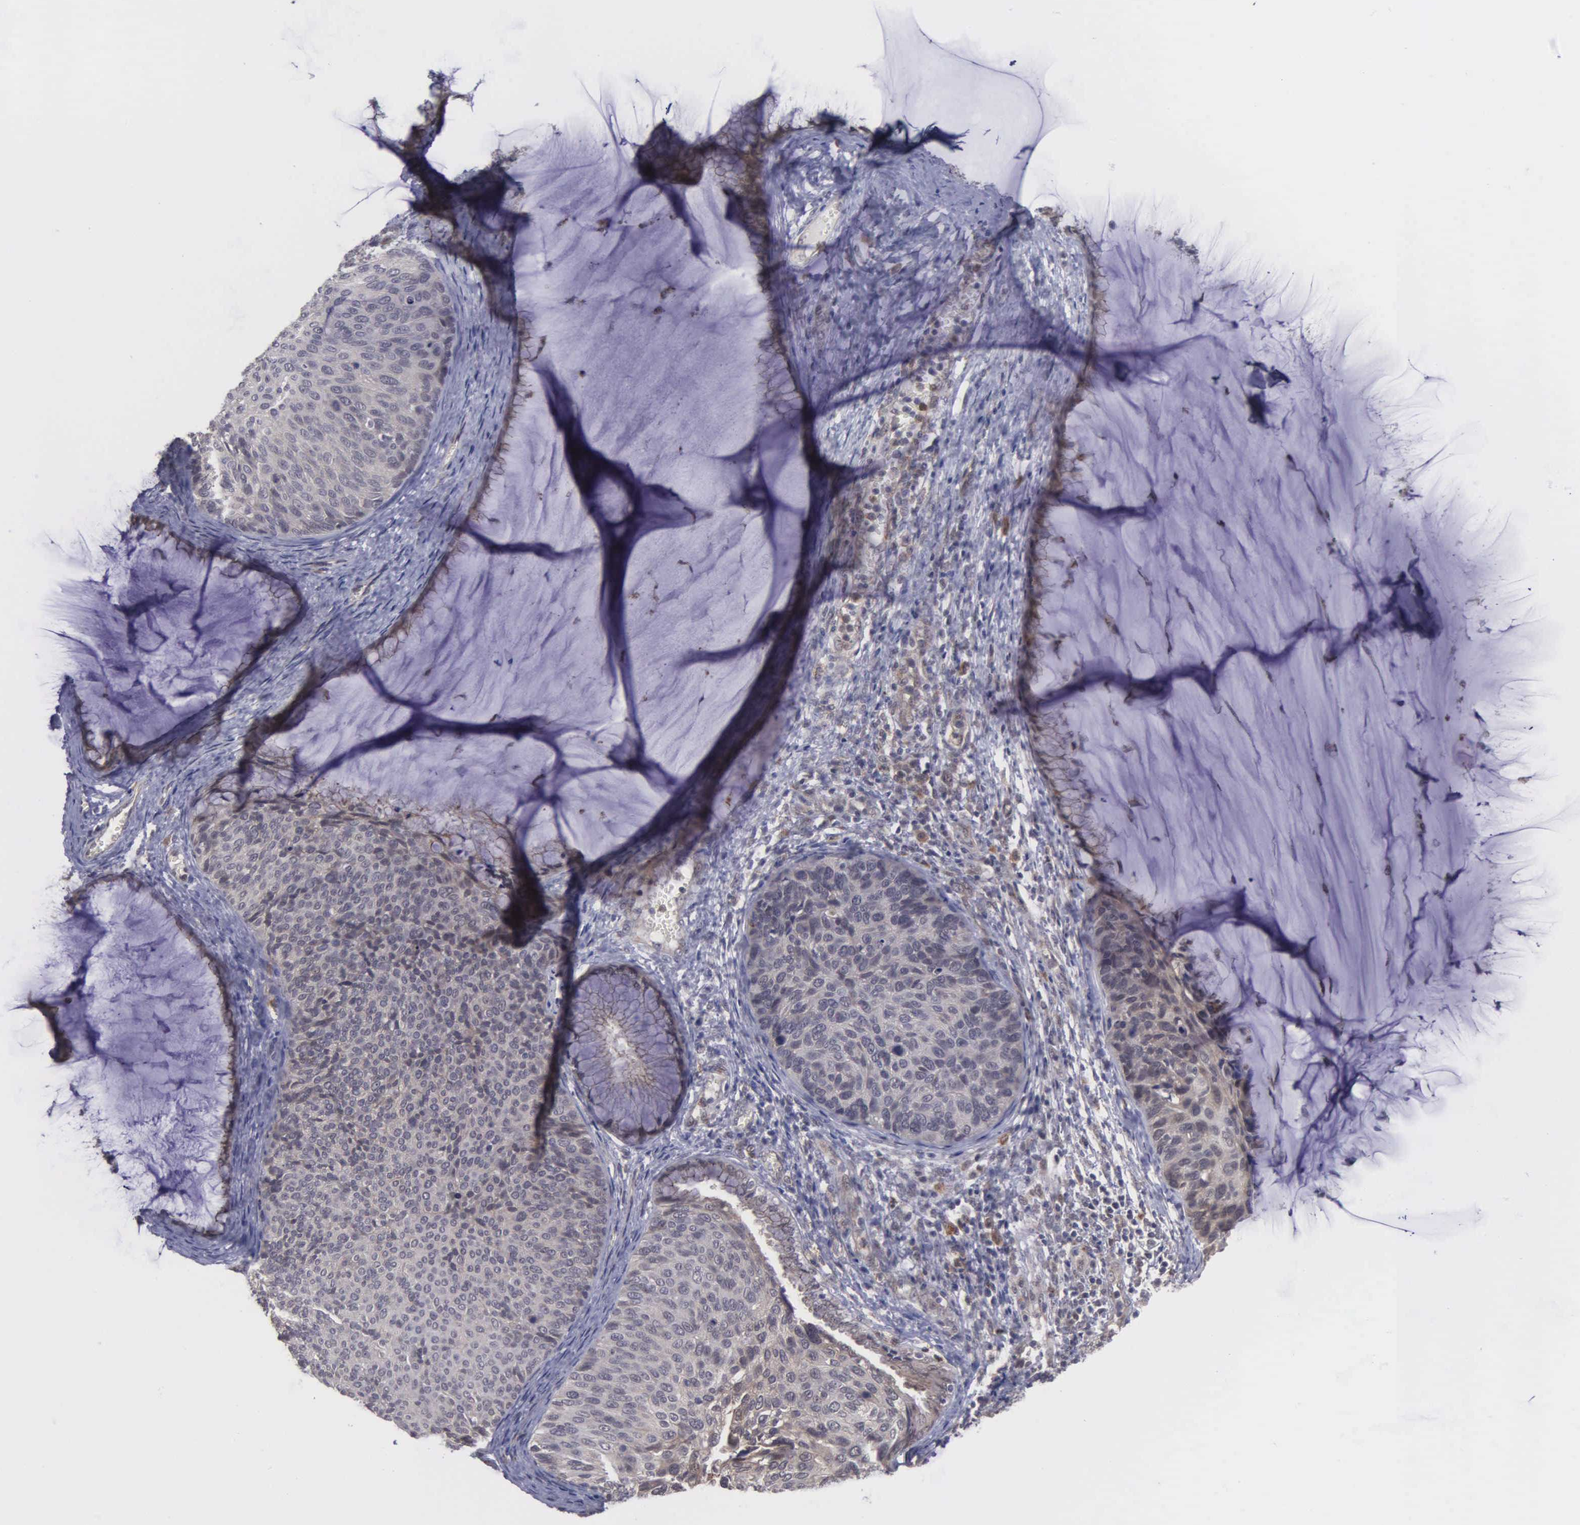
{"staining": {"intensity": "weak", "quantity": "25%-75%", "location": "cytoplasmic/membranous"}, "tissue": "cervical cancer", "cell_type": "Tumor cells", "image_type": "cancer", "snomed": [{"axis": "morphology", "description": "Squamous cell carcinoma, NOS"}, {"axis": "topography", "description": "Cervix"}], "caption": "Immunohistochemistry of cervical cancer (squamous cell carcinoma) displays low levels of weak cytoplasmic/membranous staining in approximately 25%-75% of tumor cells.", "gene": "MAP3K9", "patient": {"sex": "female", "age": 36}}